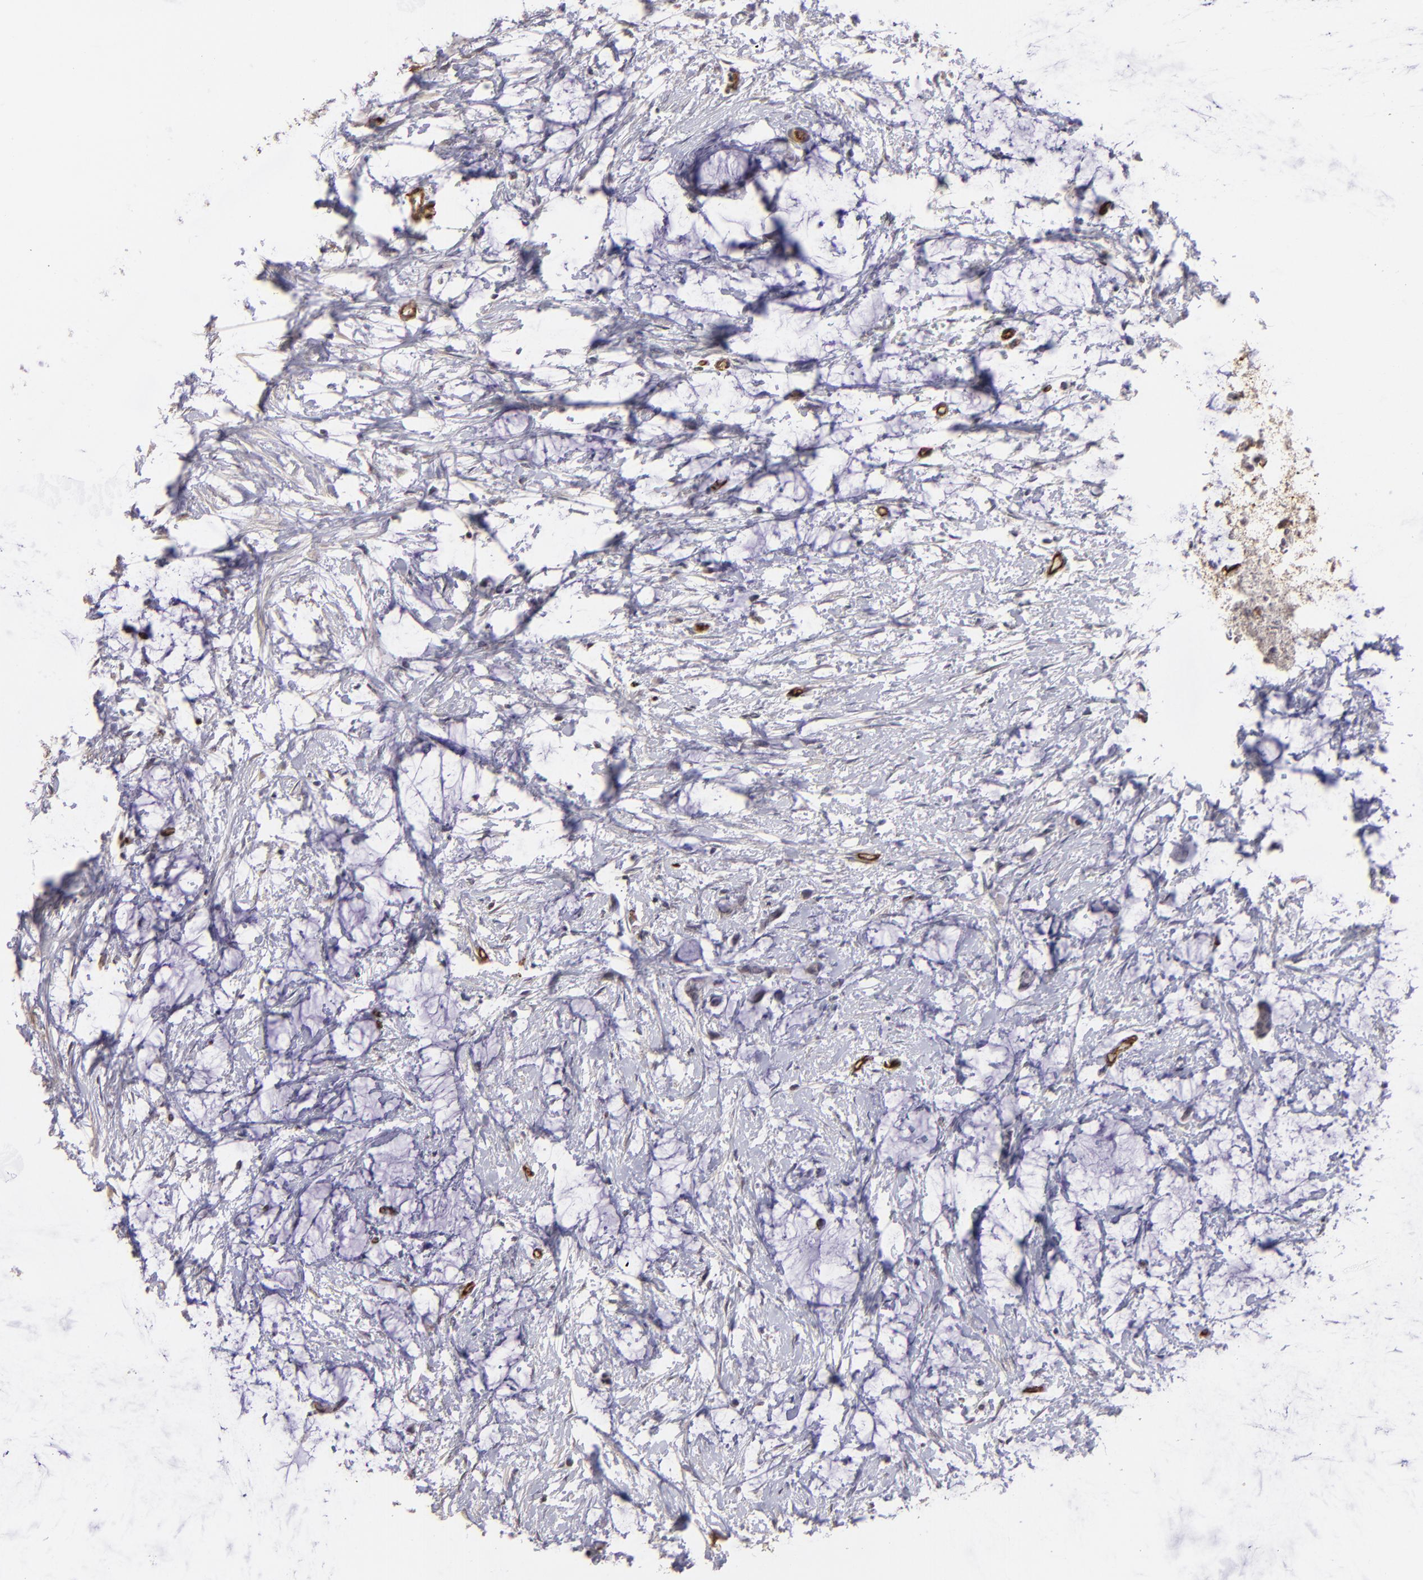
{"staining": {"intensity": "negative", "quantity": "none", "location": "none"}, "tissue": "colorectal cancer", "cell_type": "Tumor cells", "image_type": "cancer", "snomed": [{"axis": "morphology", "description": "Normal tissue, NOS"}, {"axis": "morphology", "description": "Adenocarcinoma, NOS"}, {"axis": "topography", "description": "Colon"}, {"axis": "topography", "description": "Peripheral nerve tissue"}], "caption": "Immunohistochemistry (IHC) photomicrograph of colorectal cancer (adenocarcinoma) stained for a protein (brown), which reveals no positivity in tumor cells.", "gene": "DYSF", "patient": {"sex": "male", "age": 14}}